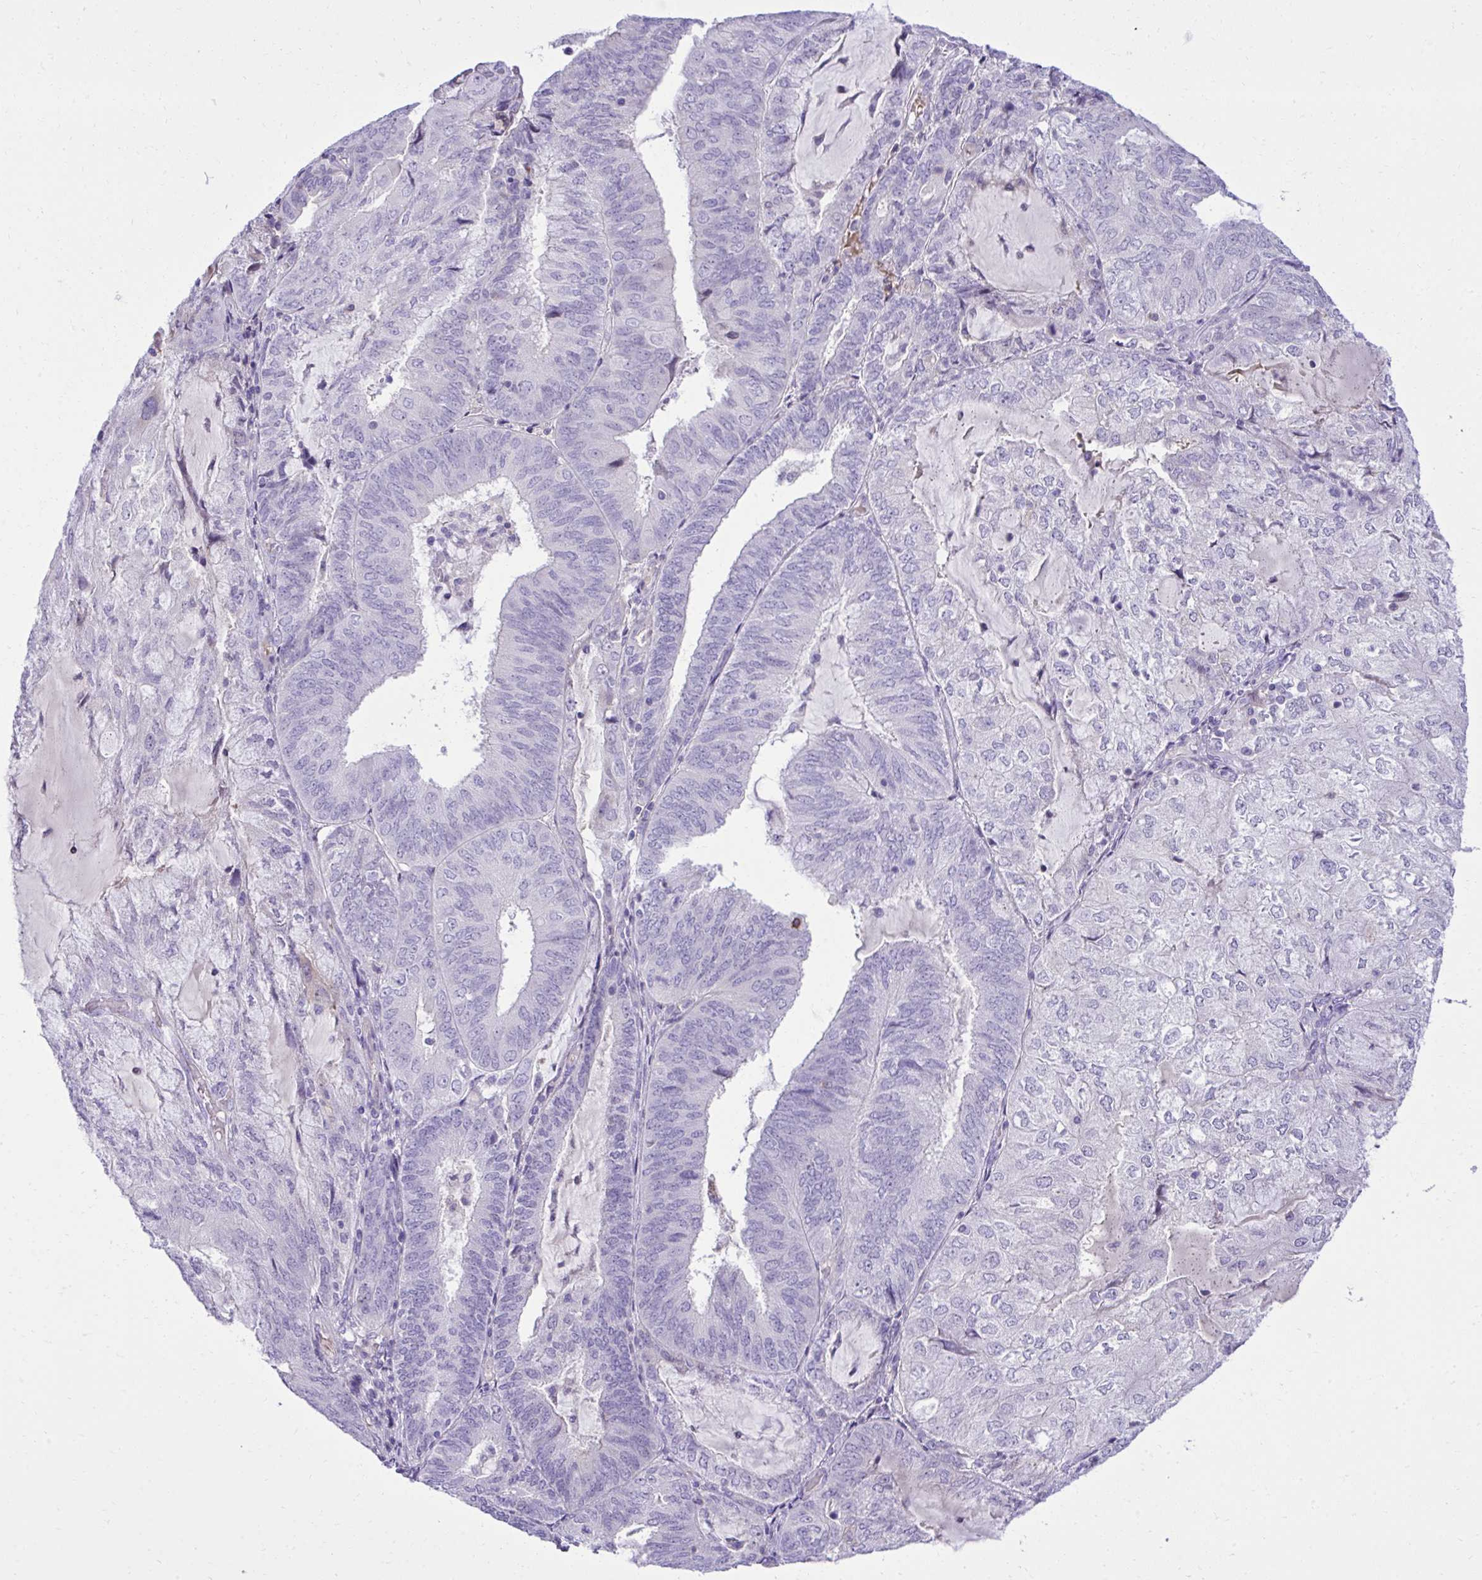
{"staining": {"intensity": "negative", "quantity": "none", "location": "none"}, "tissue": "endometrial cancer", "cell_type": "Tumor cells", "image_type": "cancer", "snomed": [{"axis": "morphology", "description": "Adenocarcinoma, NOS"}, {"axis": "topography", "description": "Endometrium"}], "caption": "Human adenocarcinoma (endometrial) stained for a protein using immunohistochemistry displays no positivity in tumor cells.", "gene": "PITPNM3", "patient": {"sex": "female", "age": 81}}